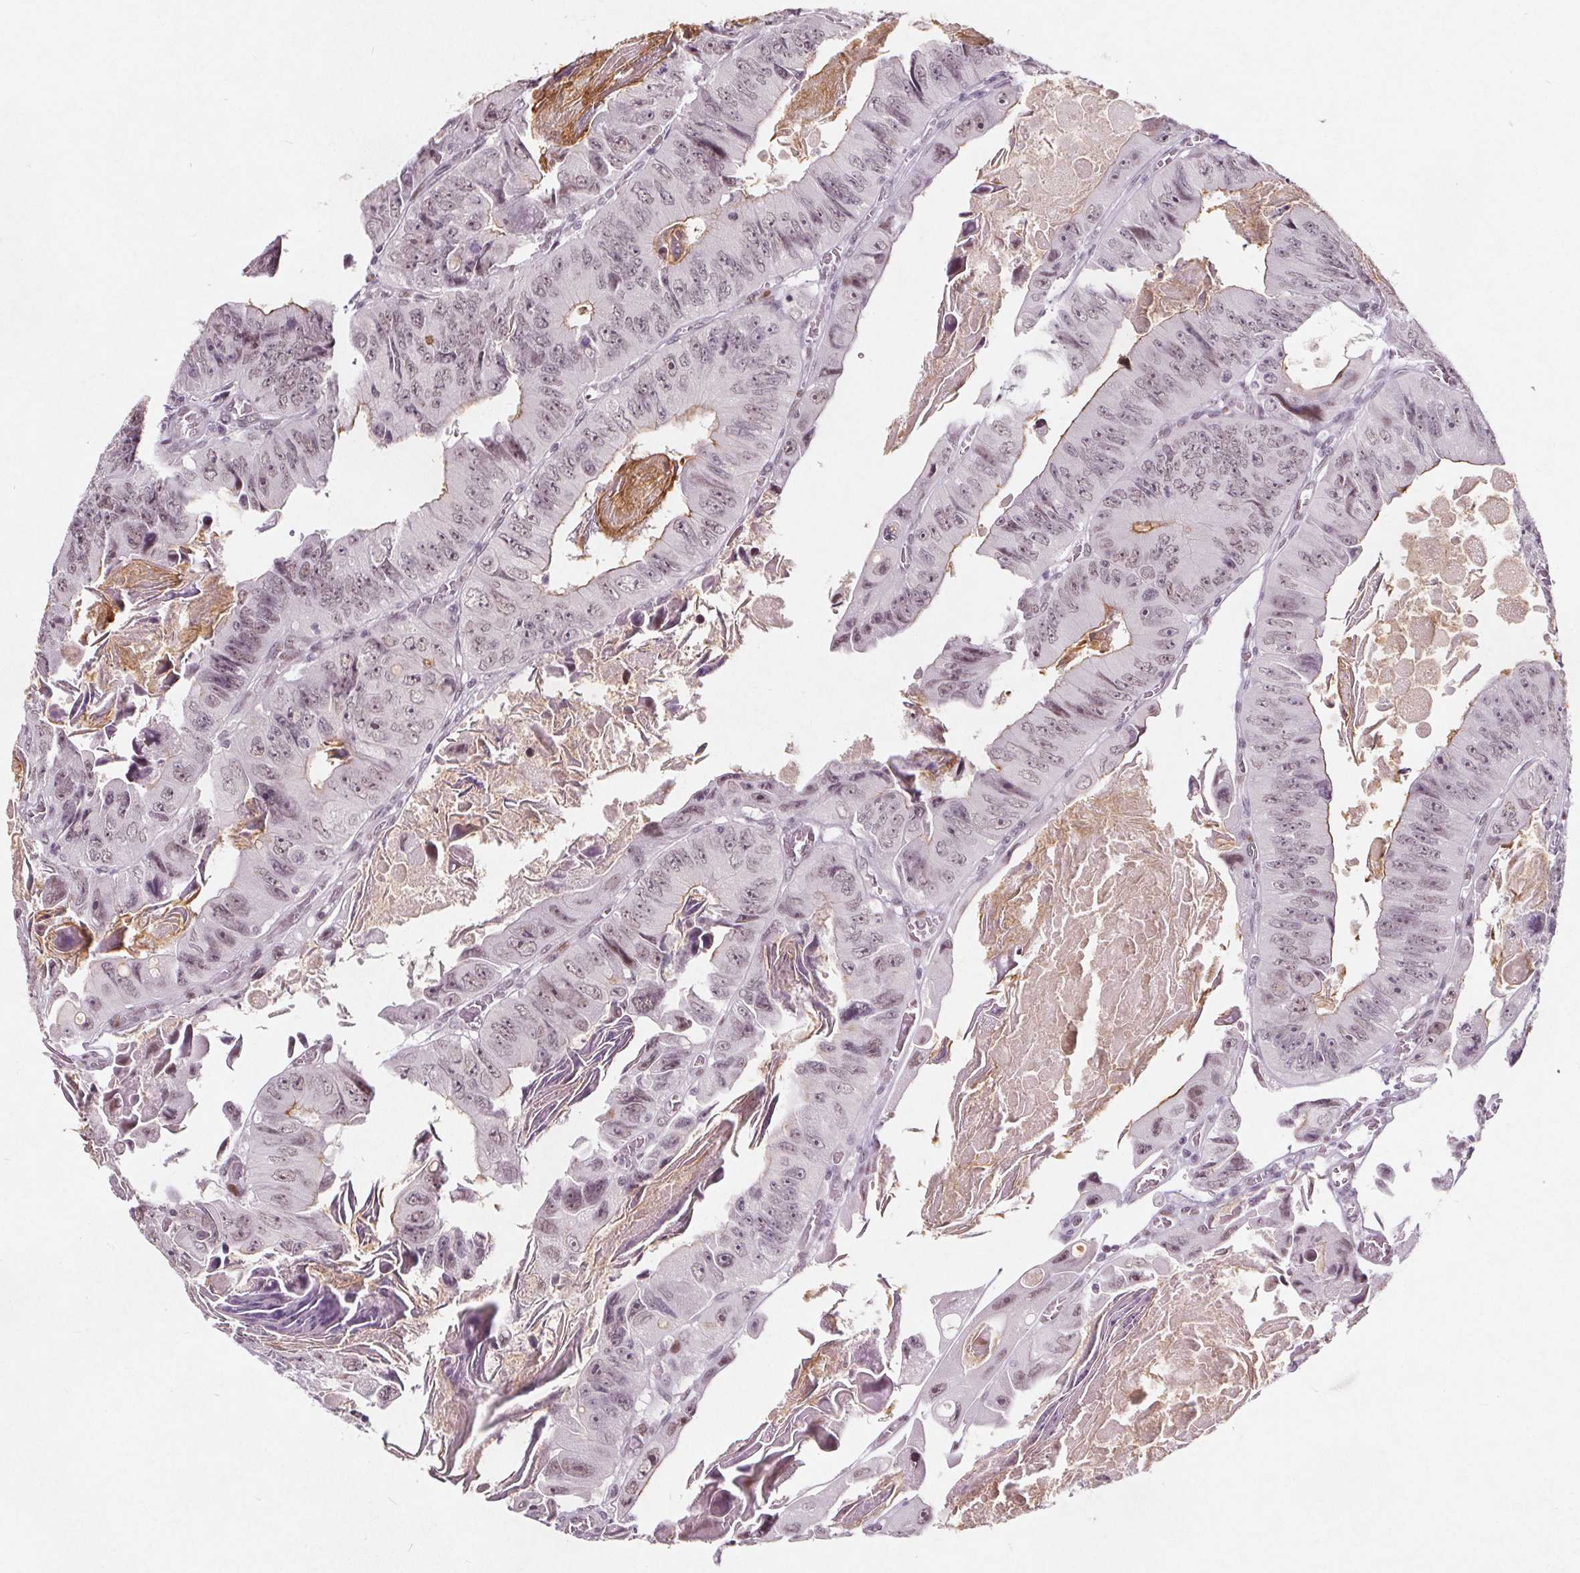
{"staining": {"intensity": "weak", "quantity": ">75%", "location": "cytoplasmic/membranous,nuclear"}, "tissue": "colorectal cancer", "cell_type": "Tumor cells", "image_type": "cancer", "snomed": [{"axis": "morphology", "description": "Adenocarcinoma, NOS"}, {"axis": "topography", "description": "Colon"}], "caption": "Human colorectal cancer (adenocarcinoma) stained with a protein marker shows weak staining in tumor cells.", "gene": "TAF6L", "patient": {"sex": "female", "age": 84}}